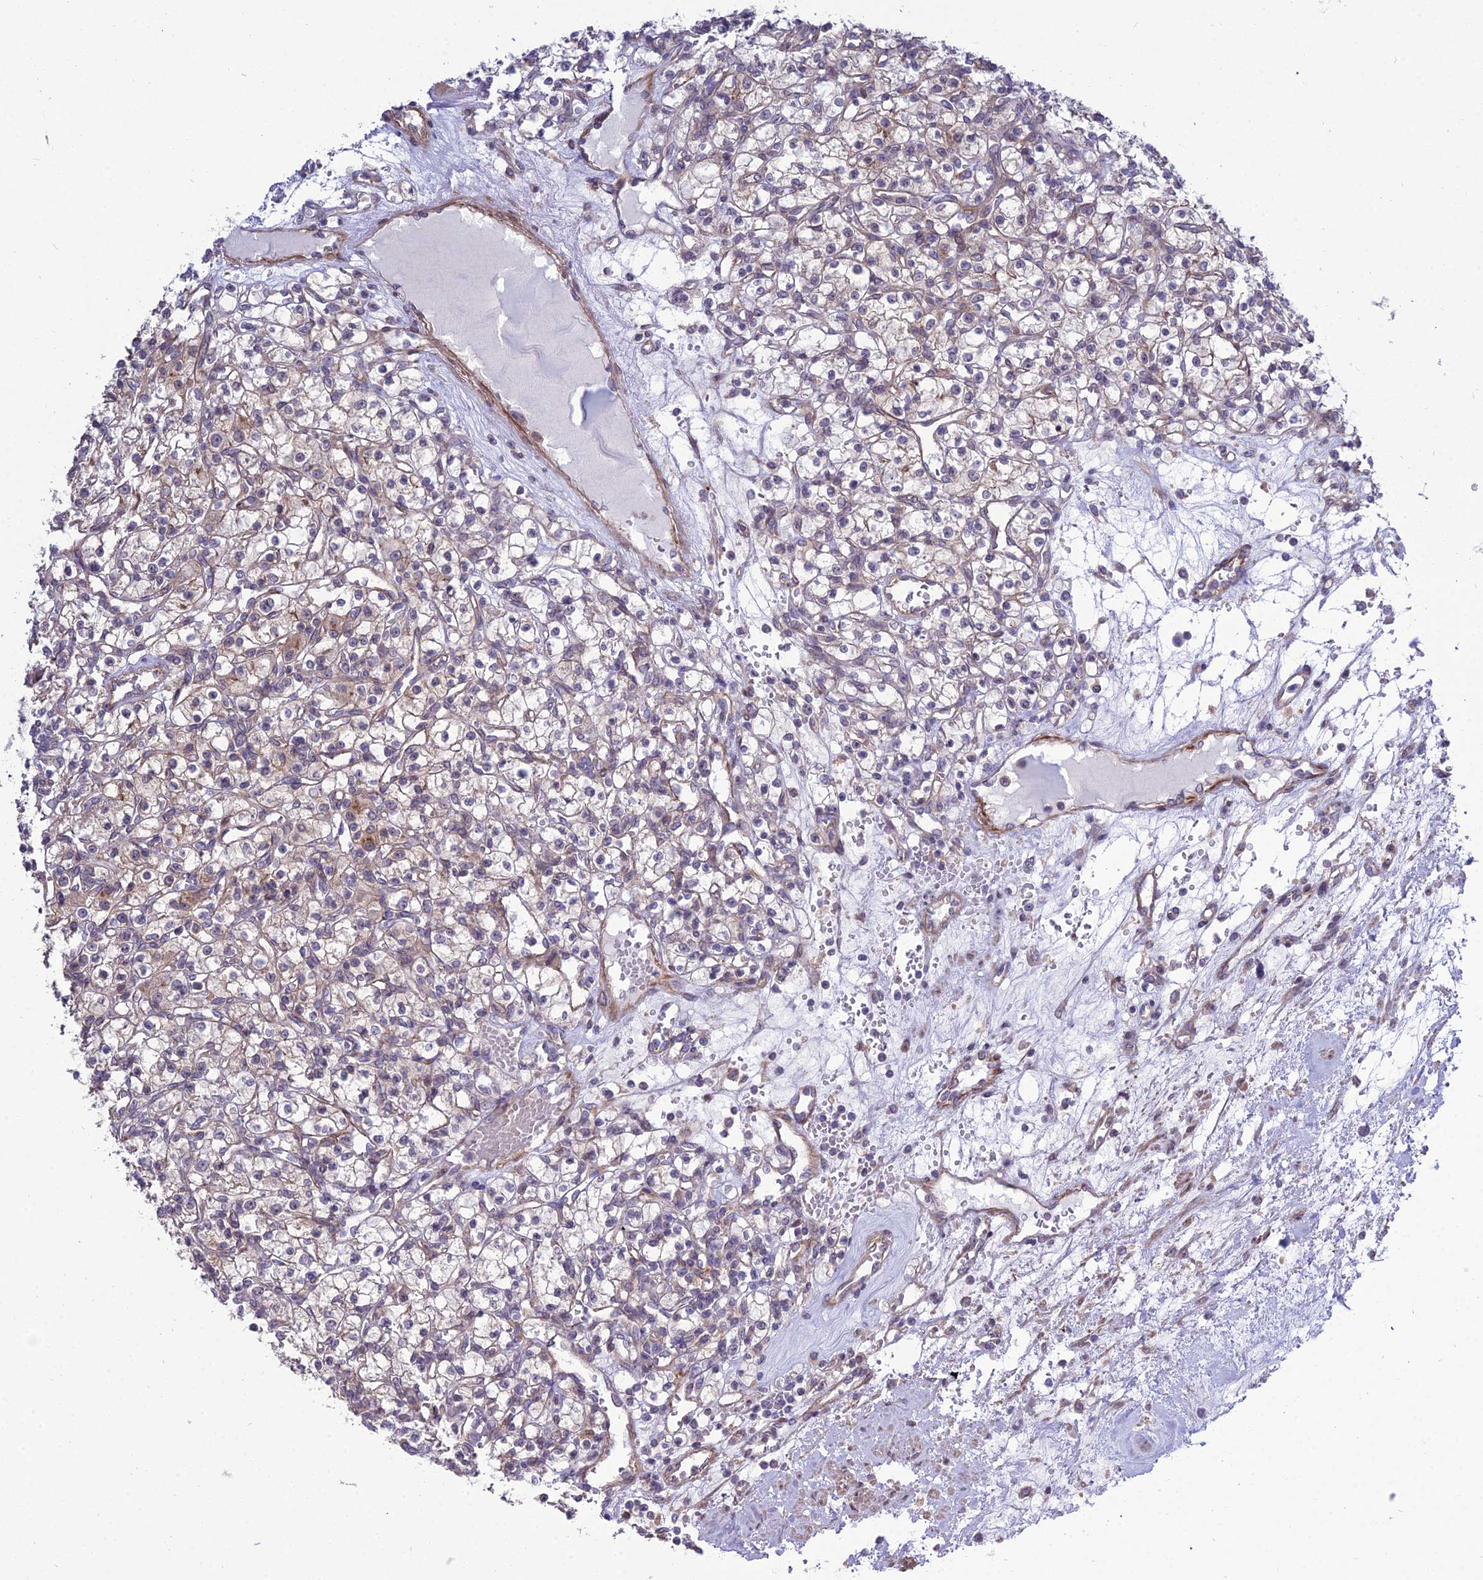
{"staining": {"intensity": "weak", "quantity": "25%-75%", "location": "cytoplasmic/membranous"}, "tissue": "renal cancer", "cell_type": "Tumor cells", "image_type": "cancer", "snomed": [{"axis": "morphology", "description": "Adenocarcinoma, NOS"}, {"axis": "topography", "description": "Kidney"}], "caption": "An image of human renal adenocarcinoma stained for a protein displays weak cytoplasmic/membranous brown staining in tumor cells.", "gene": "TSPYL2", "patient": {"sex": "female", "age": 59}}